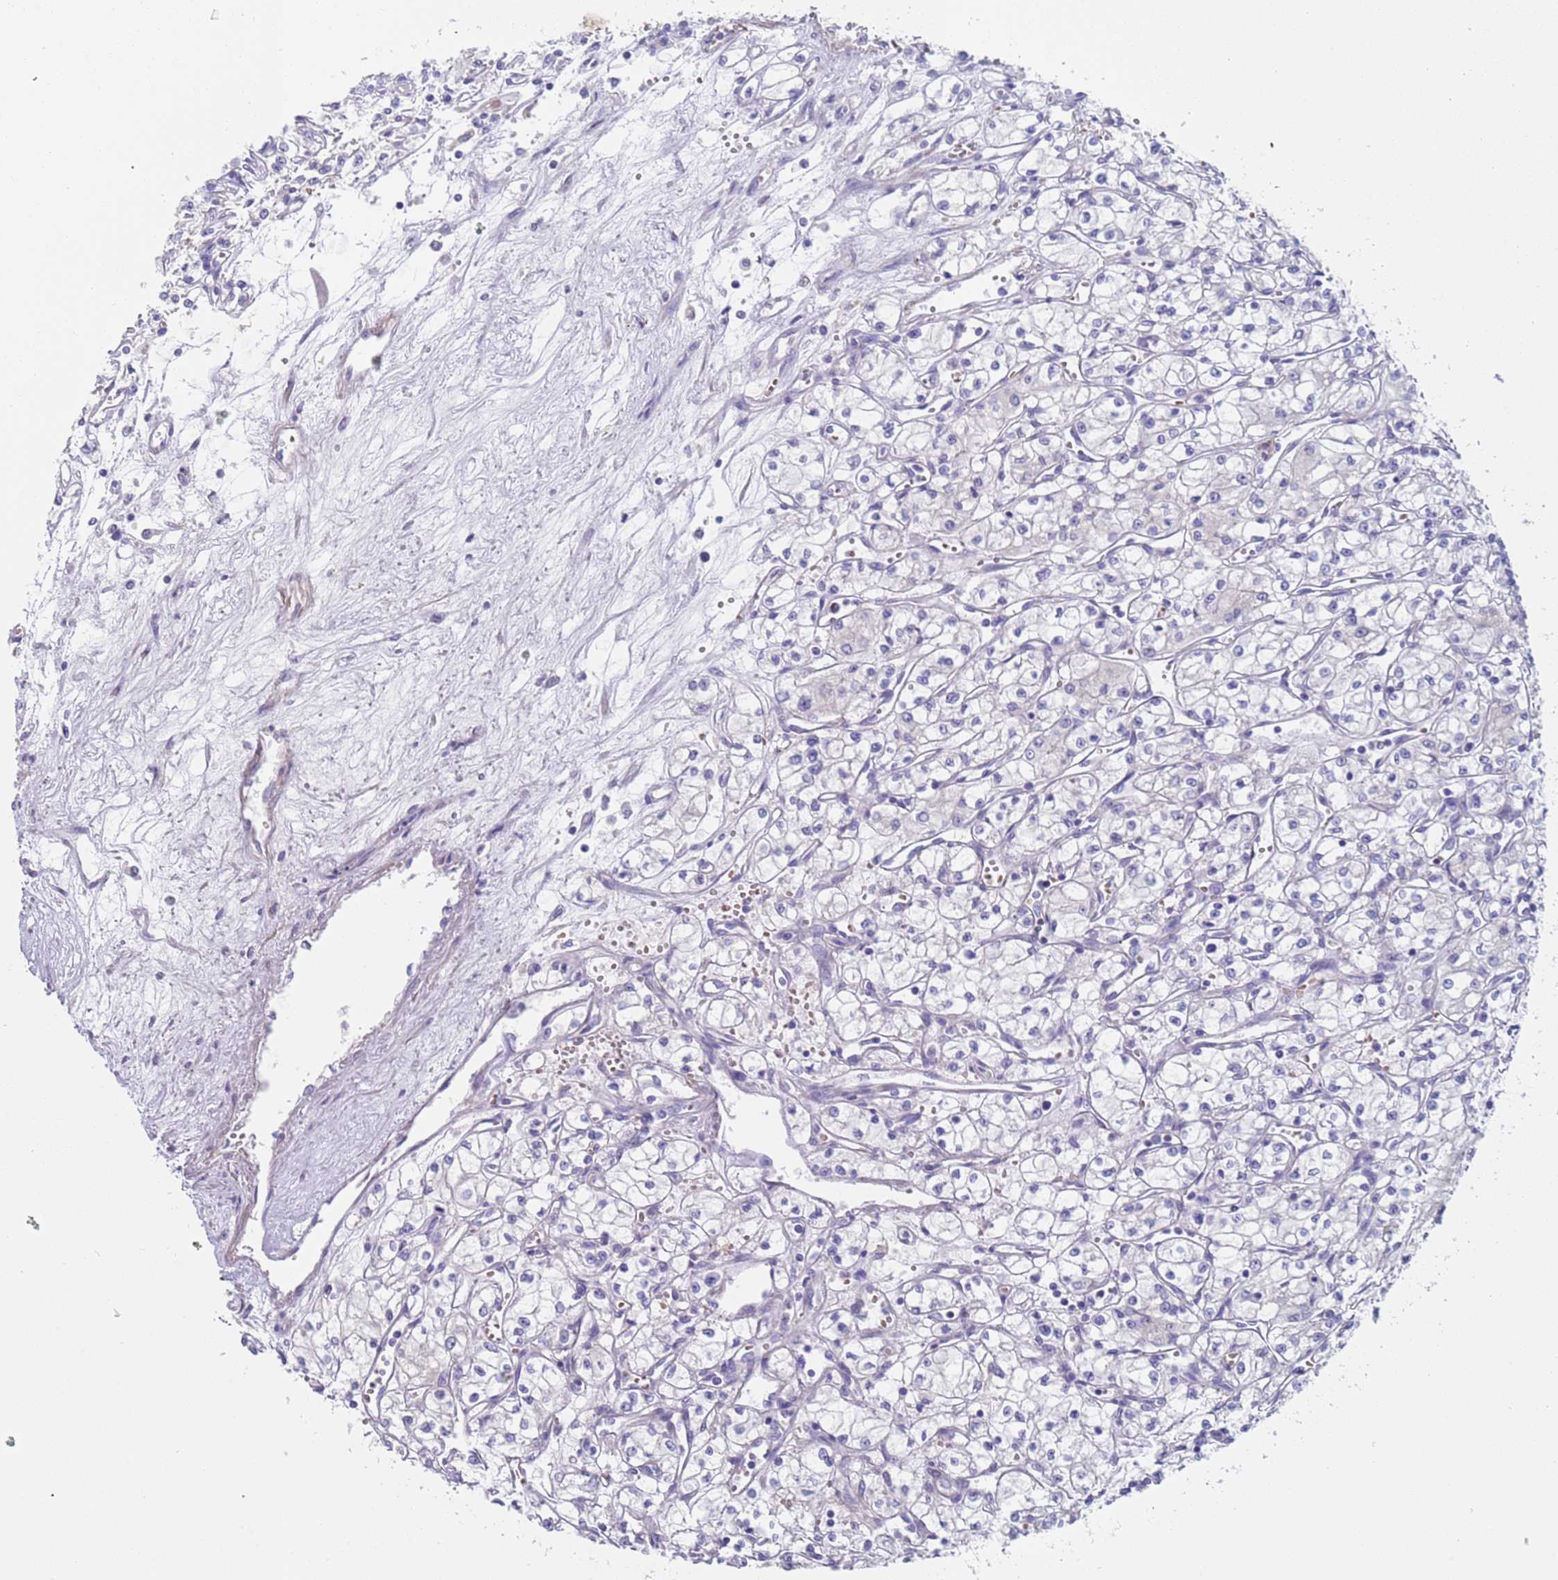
{"staining": {"intensity": "negative", "quantity": "none", "location": "none"}, "tissue": "renal cancer", "cell_type": "Tumor cells", "image_type": "cancer", "snomed": [{"axis": "morphology", "description": "Adenocarcinoma, NOS"}, {"axis": "topography", "description": "Kidney"}], "caption": "A histopathology image of renal adenocarcinoma stained for a protein displays no brown staining in tumor cells.", "gene": "KBTBD3", "patient": {"sex": "male", "age": 59}}